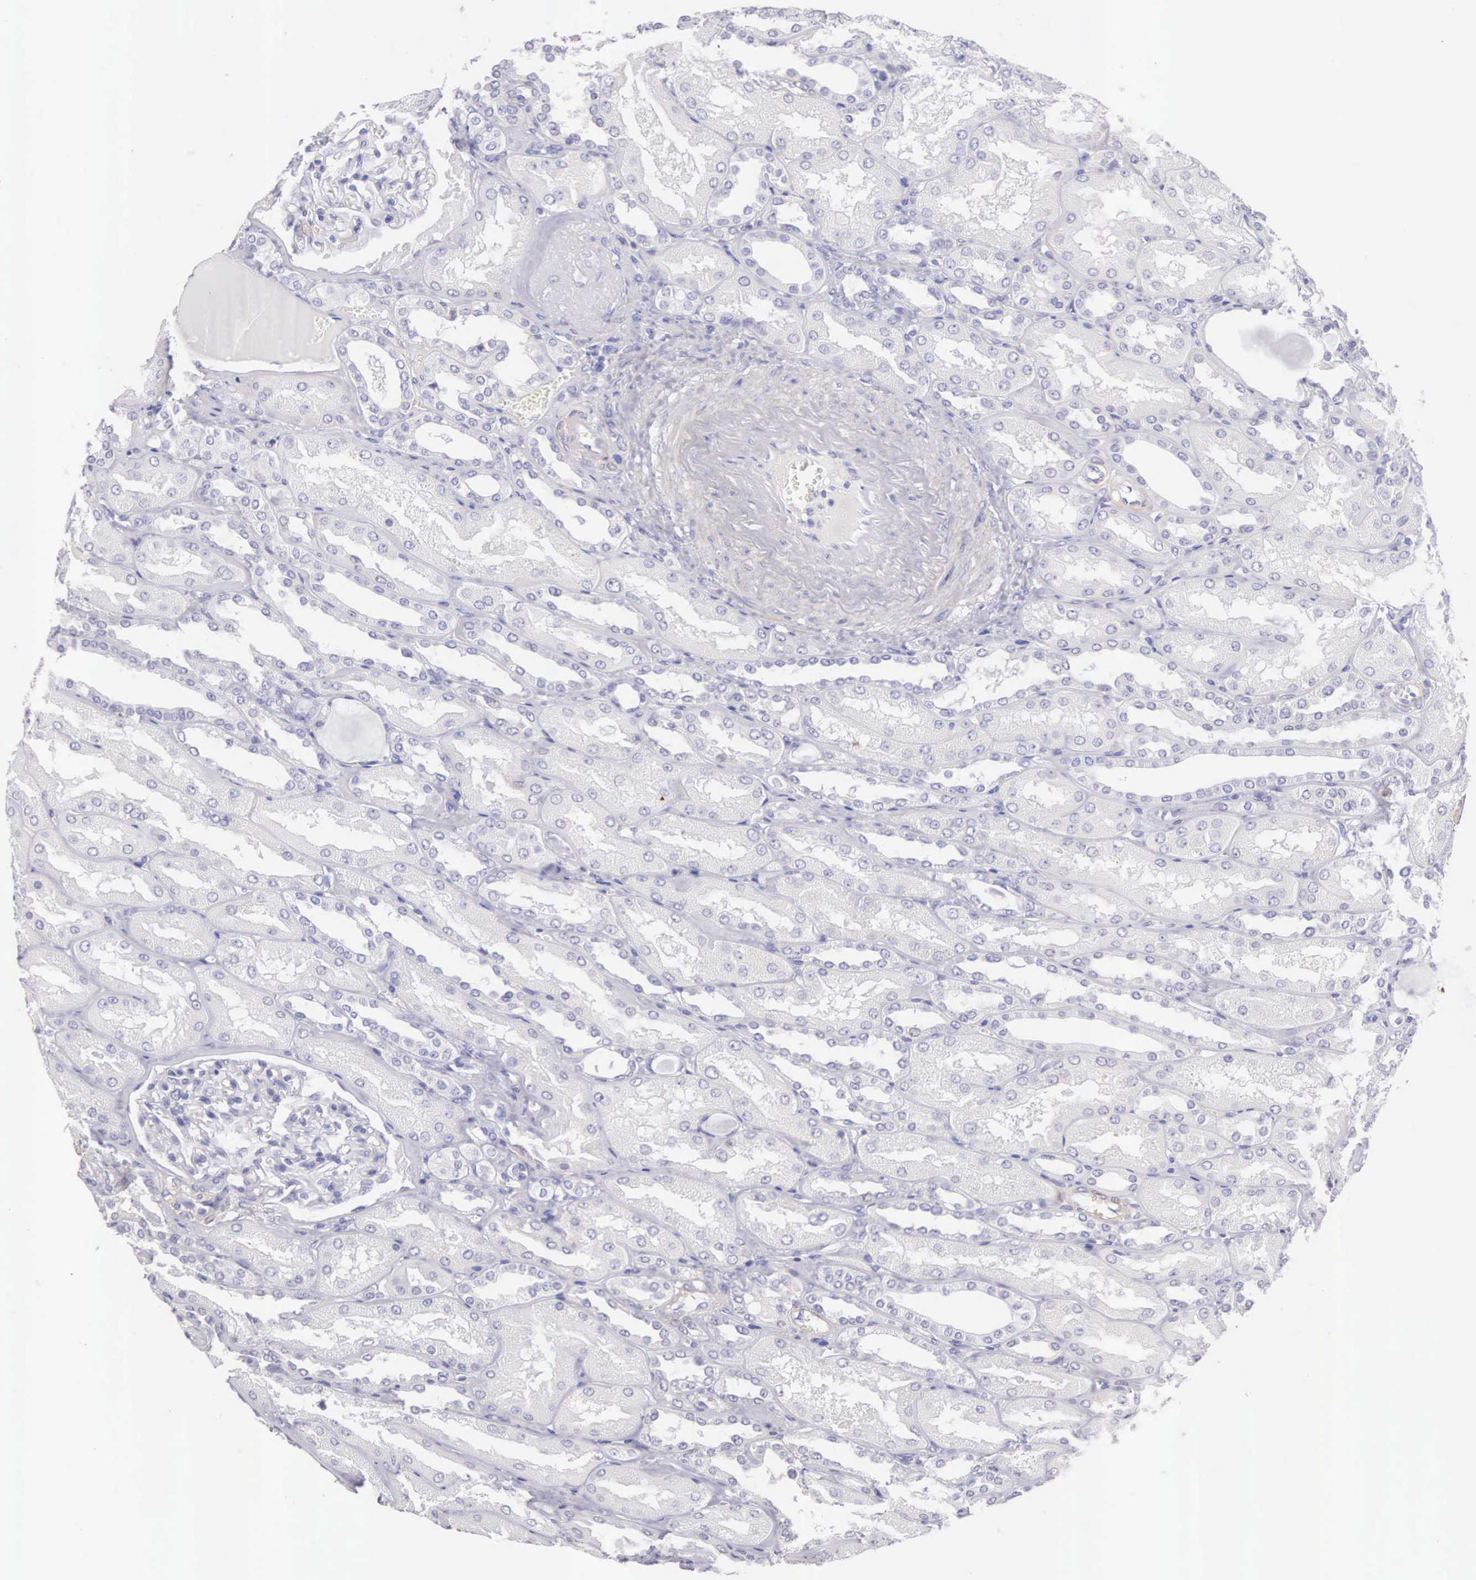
{"staining": {"intensity": "negative", "quantity": "none", "location": "none"}, "tissue": "kidney", "cell_type": "Cells in glomeruli", "image_type": "normal", "snomed": [{"axis": "morphology", "description": "Normal tissue, NOS"}, {"axis": "topography", "description": "Kidney"}], "caption": "DAB immunohistochemical staining of benign human kidney displays no significant expression in cells in glomeruli.", "gene": "ARFGAP3", "patient": {"sex": "male", "age": 61}}